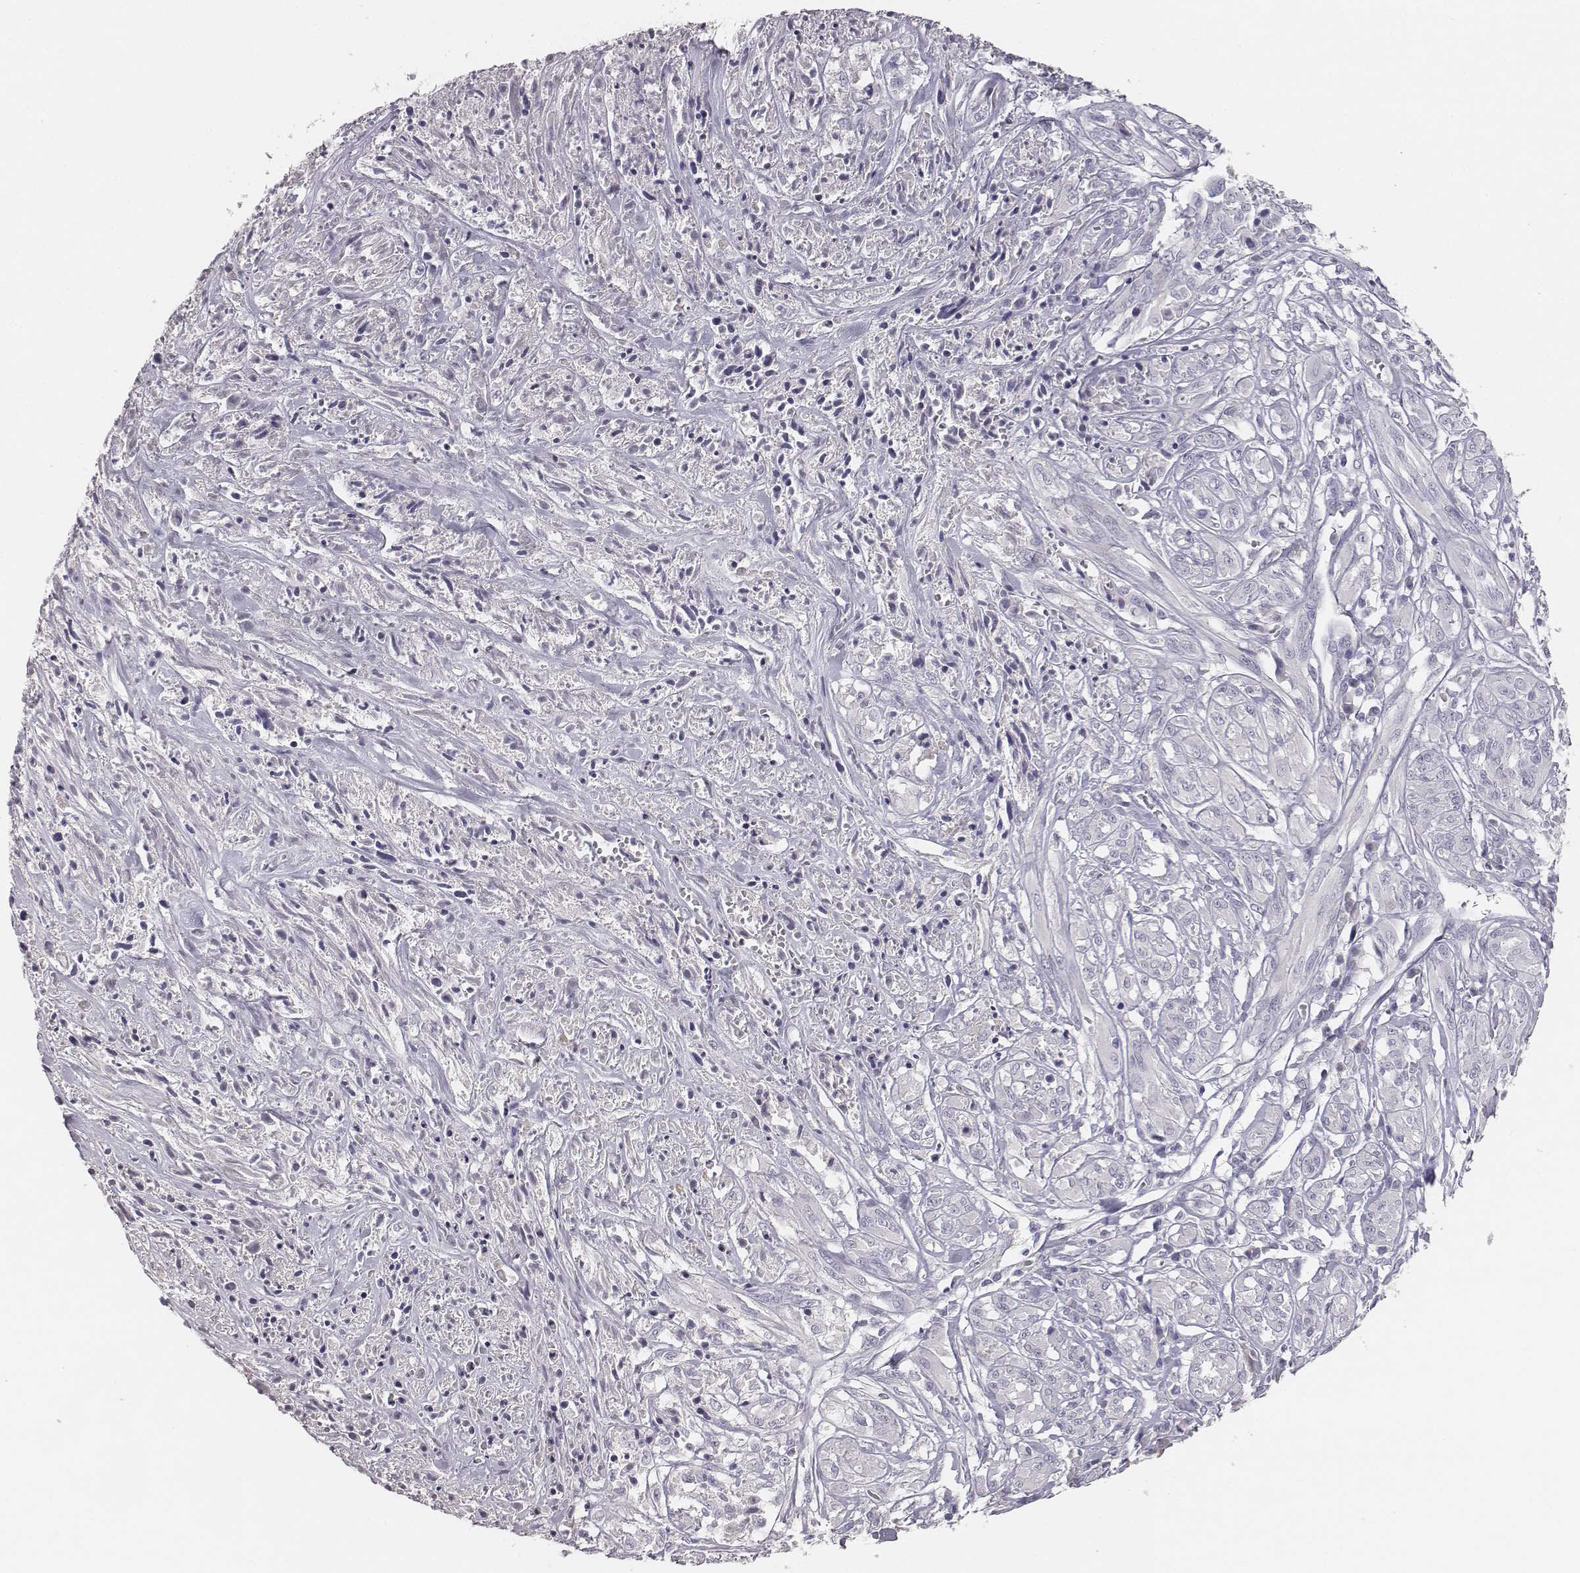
{"staining": {"intensity": "negative", "quantity": "none", "location": "none"}, "tissue": "melanoma", "cell_type": "Tumor cells", "image_type": "cancer", "snomed": [{"axis": "morphology", "description": "Malignant melanoma, NOS"}, {"axis": "topography", "description": "Skin"}], "caption": "Micrograph shows no protein staining in tumor cells of malignant melanoma tissue.", "gene": "MYH6", "patient": {"sex": "female", "age": 91}}